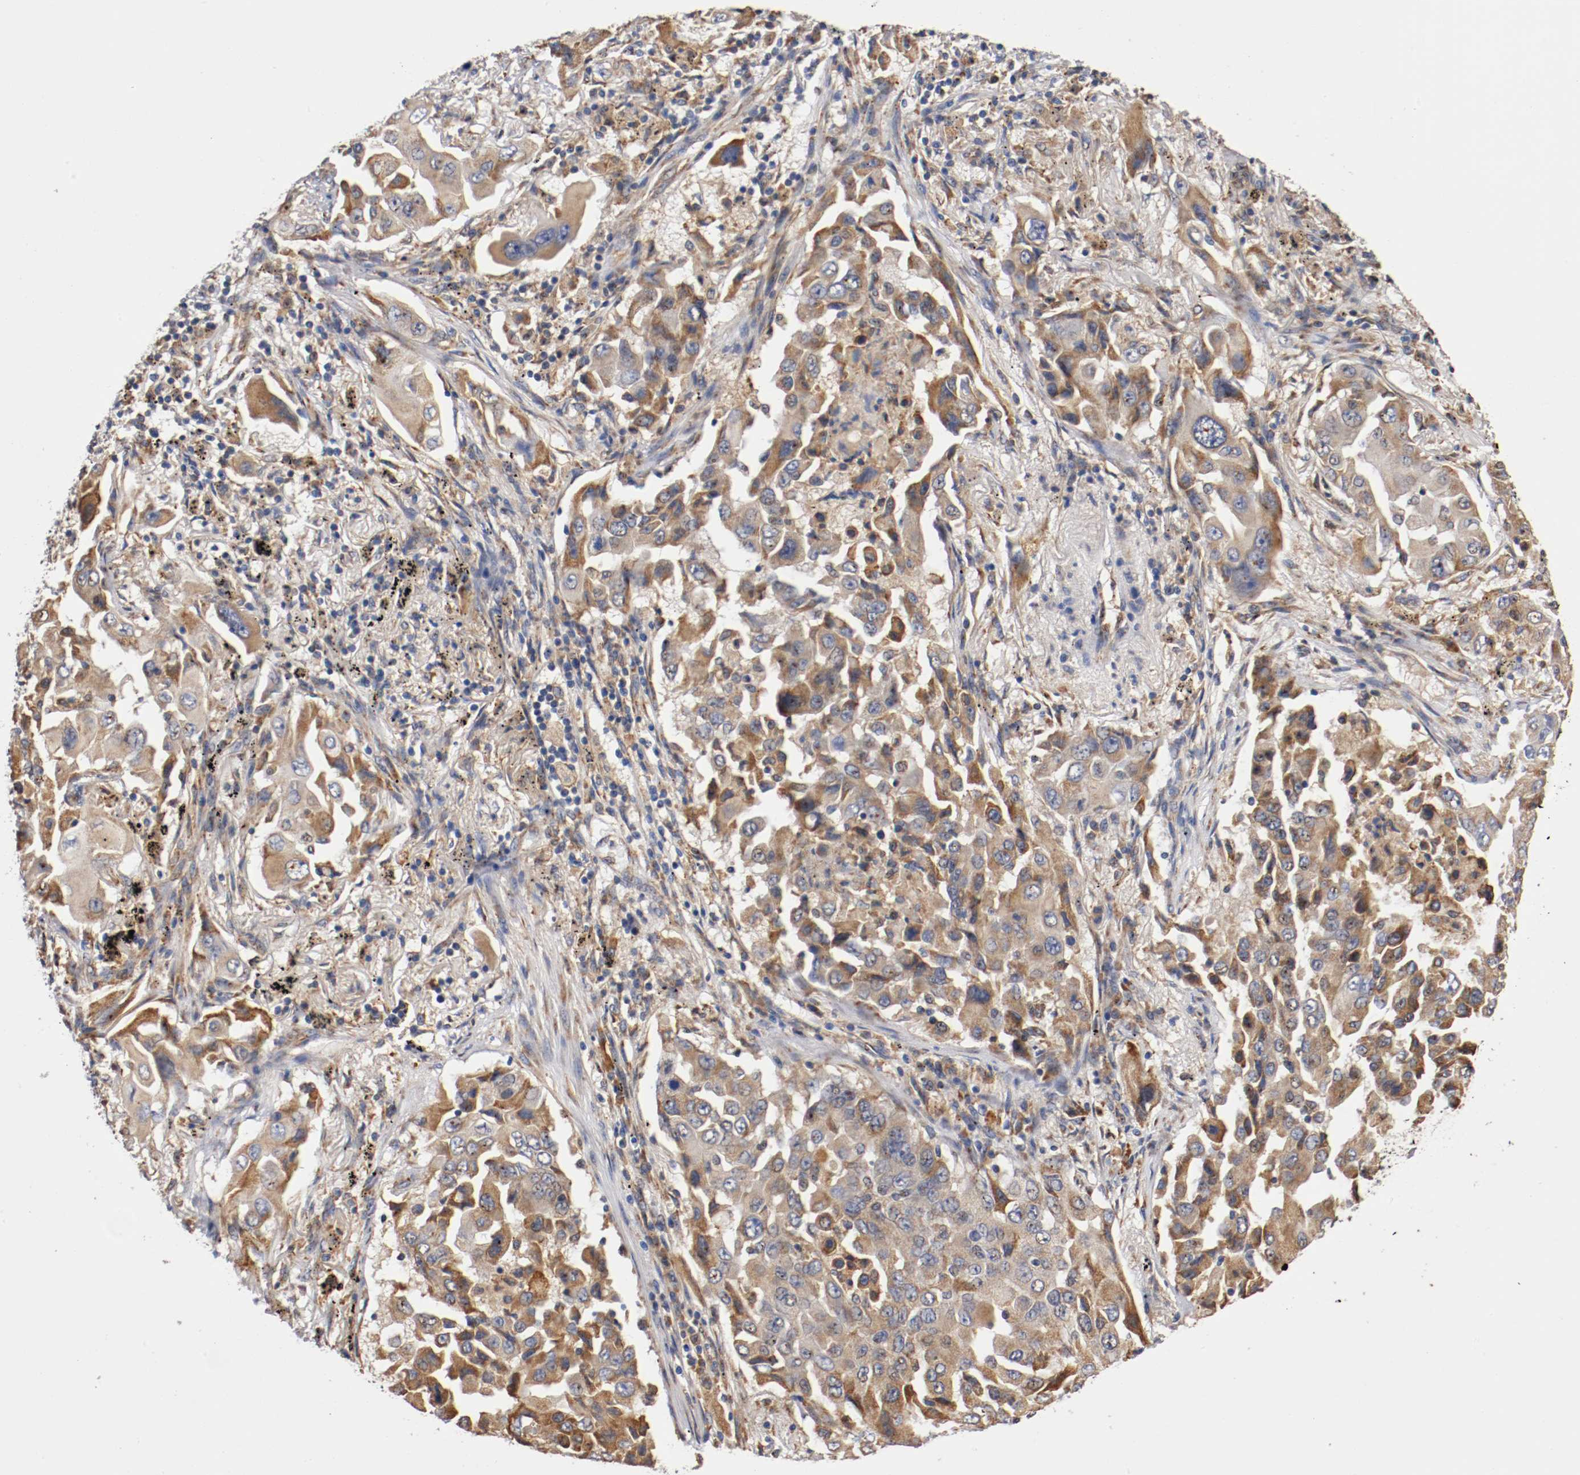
{"staining": {"intensity": "moderate", "quantity": ">75%", "location": "cytoplasmic/membranous"}, "tissue": "lung cancer", "cell_type": "Tumor cells", "image_type": "cancer", "snomed": [{"axis": "morphology", "description": "Adenocarcinoma, NOS"}, {"axis": "topography", "description": "Lung"}], "caption": "IHC (DAB (3,3'-diaminobenzidine)) staining of human adenocarcinoma (lung) exhibits moderate cytoplasmic/membranous protein expression in approximately >75% of tumor cells.", "gene": "TNFSF13", "patient": {"sex": "female", "age": 65}}